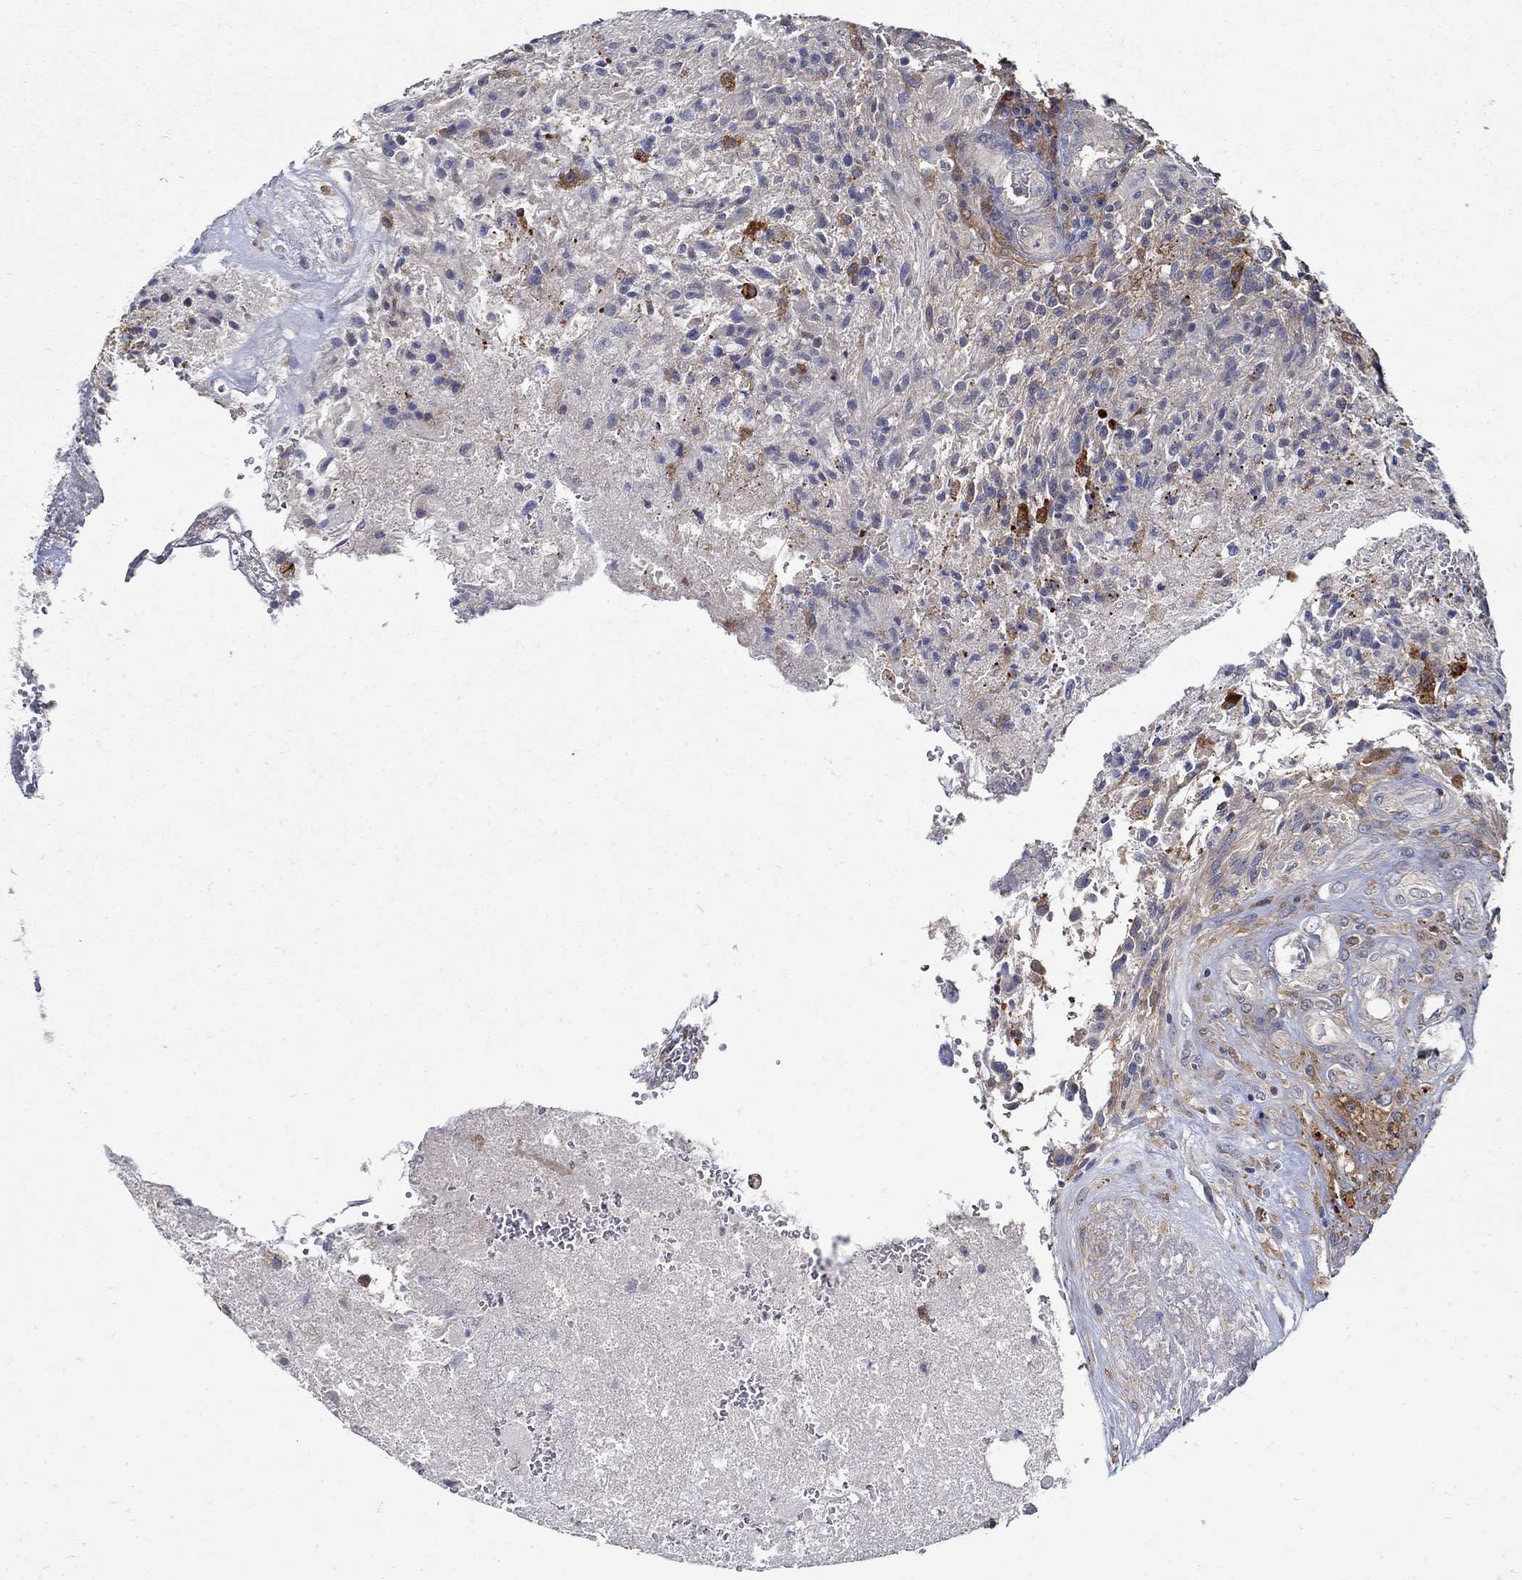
{"staining": {"intensity": "moderate", "quantity": "<25%", "location": "cytoplasmic/membranous"}, "tissue": "glioma", "cell_type": "Tumor cells", "image_type": "cancer", "snomed": [{"axis": "morphology", "description": "Glioma, malignant, High grade"}, {"axis": "topography", "description": "Brain"}], "caption": "Glioma stained with a protein marker exhibits moderate staining in tumor cells.", "gene": "MTHFR", "patient": {"sex": "male", "age": 56}}